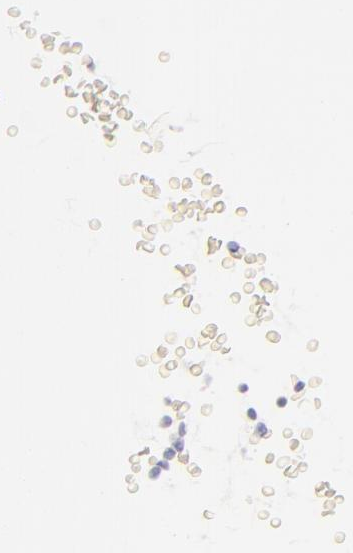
{"staining": {"intensity": "negative", "quantity": "none", "location": "none"}, "tissue": "adipose tissue", "cell_type": "Adipocytes", "image_type": "normal", "snomed": [{"axis": "morphology", "description": "Normal tissue, NOS"}, {"axis": "morphology", "description": "Duct carcinoma"}, {"axis": "topography", "description": "Breast"}, {"axis": "topography", "description": "Adipose tissue"}], "caption": "The immunohistochemistry (IHC) micrograph has no significant staining in adipocytes of adipose tissue. (IHC, brightfield microscopy, high magnification).", "gene": "TPSD1", "patient": {"sex": "female", "age": 37}}